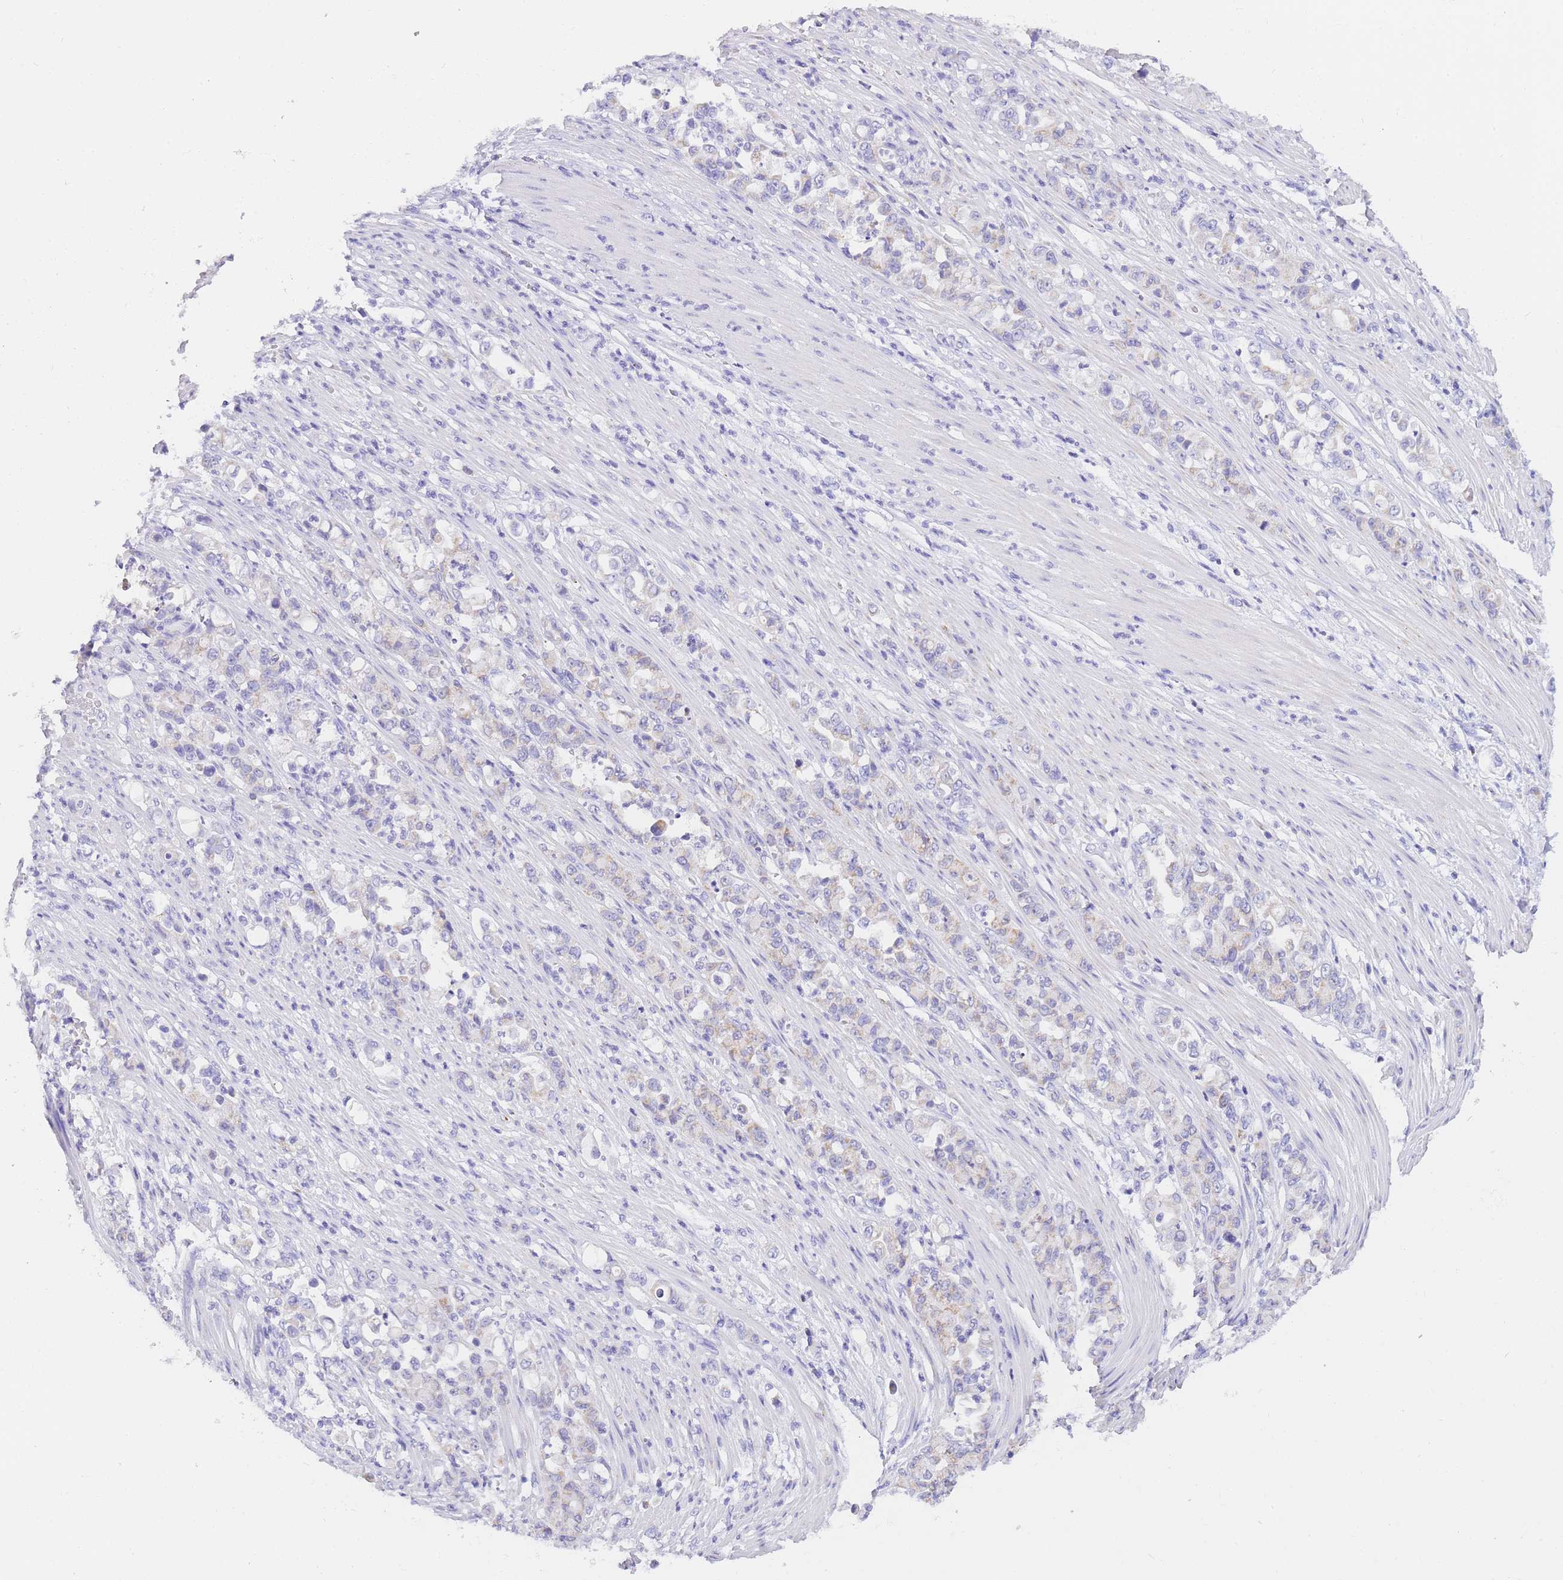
{"staining": {"intensity": "weak", "quantity": "<25%", "location": "cytoplasmic/membranous"}, "tissue": "stomach cancer", "cell_type": "Tumor cells", "image_type": "cancer", "snomed": [{"axis": "morphology", "description": "Normal tissue, NOS"}, {"axis": "morphology", "description": "Adenocarcinoma, NOS"}, {"axis": "topography", "description": "Stomach"}], "caption": "Photomicrograph shows no significant protein expression in tumor cells of adenocarcinoma (stomach). (DAB IHC, high magnification).", "gene": "NKD2", "patient": {"sex": "female", "age": 79}}